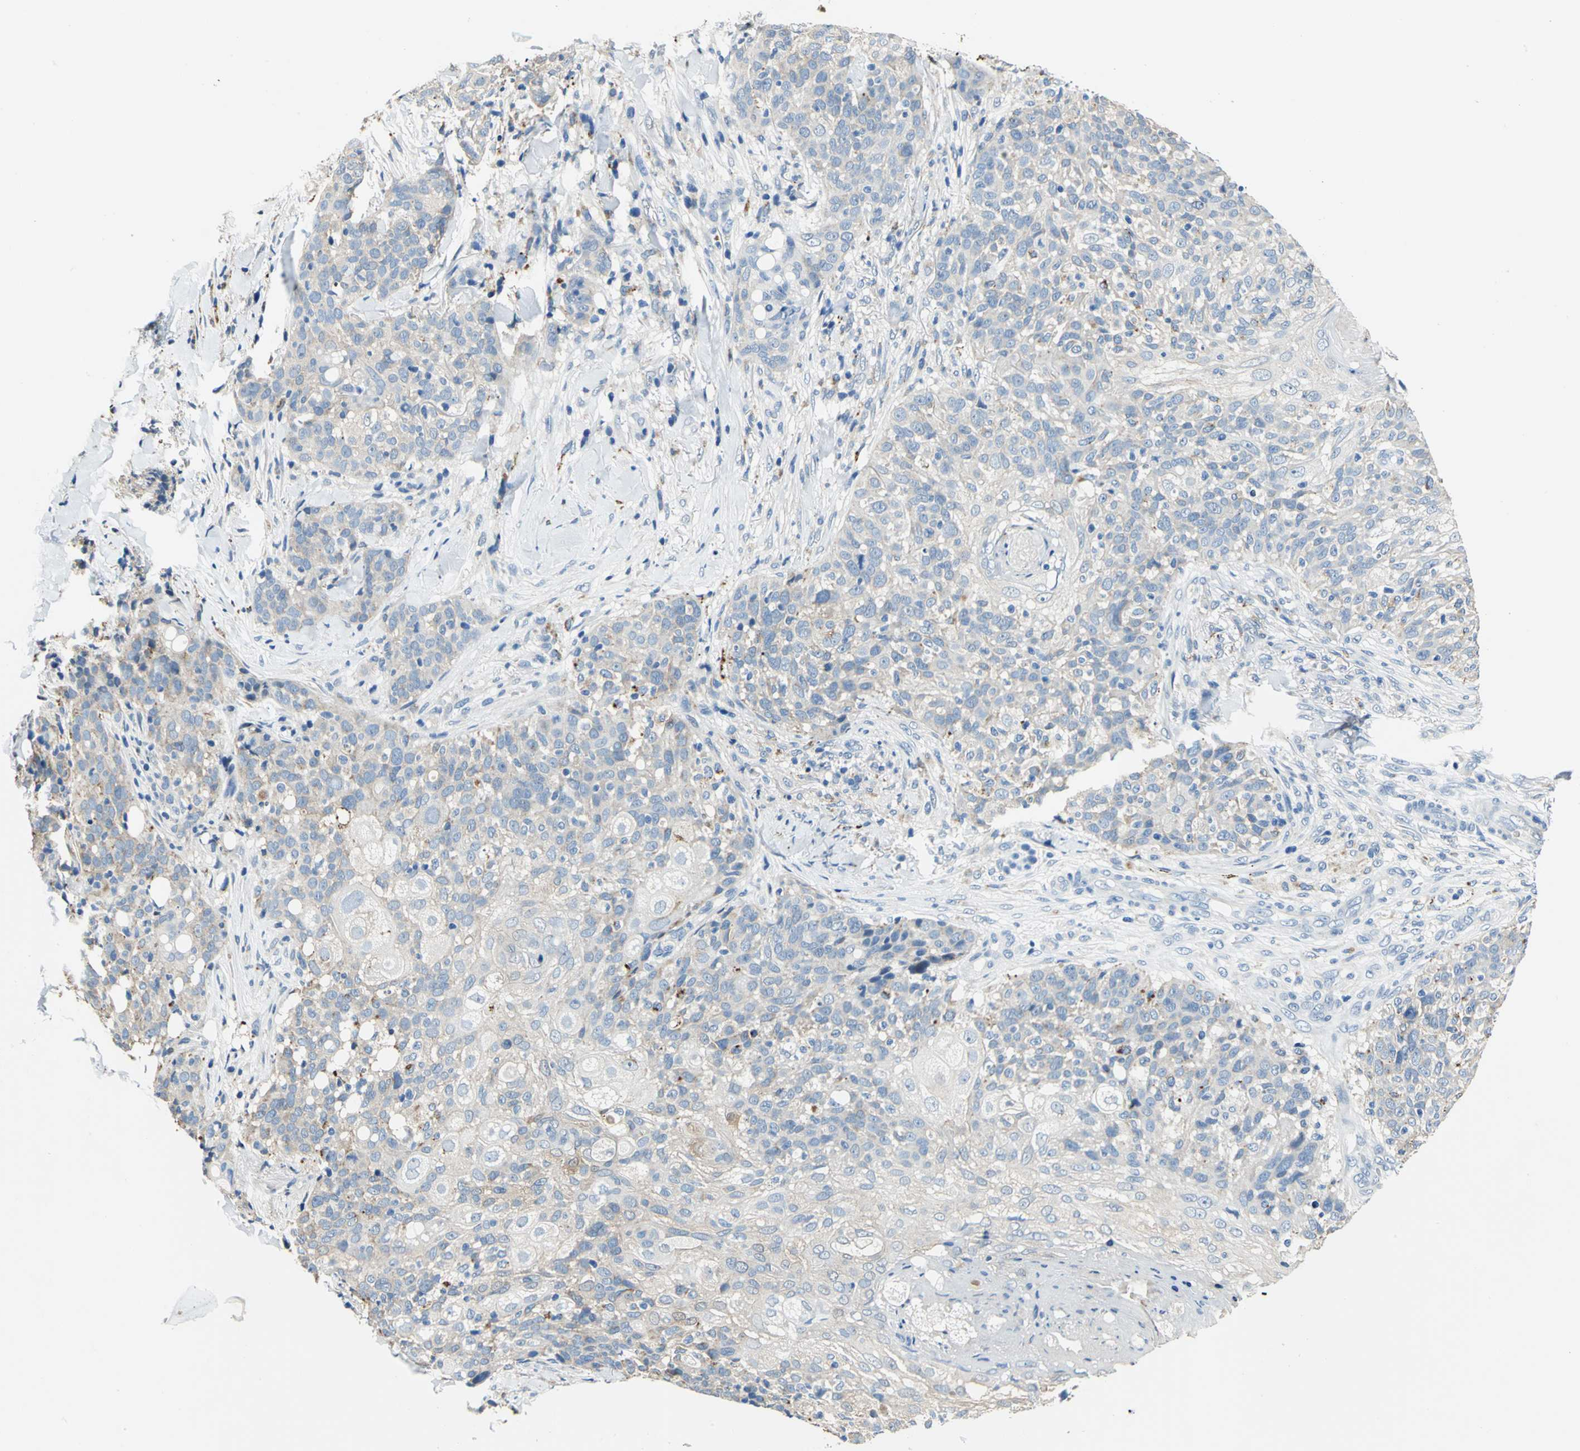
{"staining": {"intensity": "weak", "quantity": "<25%", "location": "cytoplasmic/membranous"}, "tissue": "skin cancer", "cell_type": "Tumor cells", "image_type": "cancer", "snomed": [{"axis": "morphology", "description": "Normal tissue, NOS"}, {"axis": "morphology", "description": "Squamous cell carcinoma, NOS"}, {"axis": "topography", "description": "Skin"}], "caption": "There is no significant staining in tumor cells of skin cancer (squamous cell carcinoma). Brightfield microscopy of IHC stained with DAB (brown) and hematoxylin (blue), captured at high magnification.", "gene": "RASD2", "patient": {"sex": "female", "age": 83}}